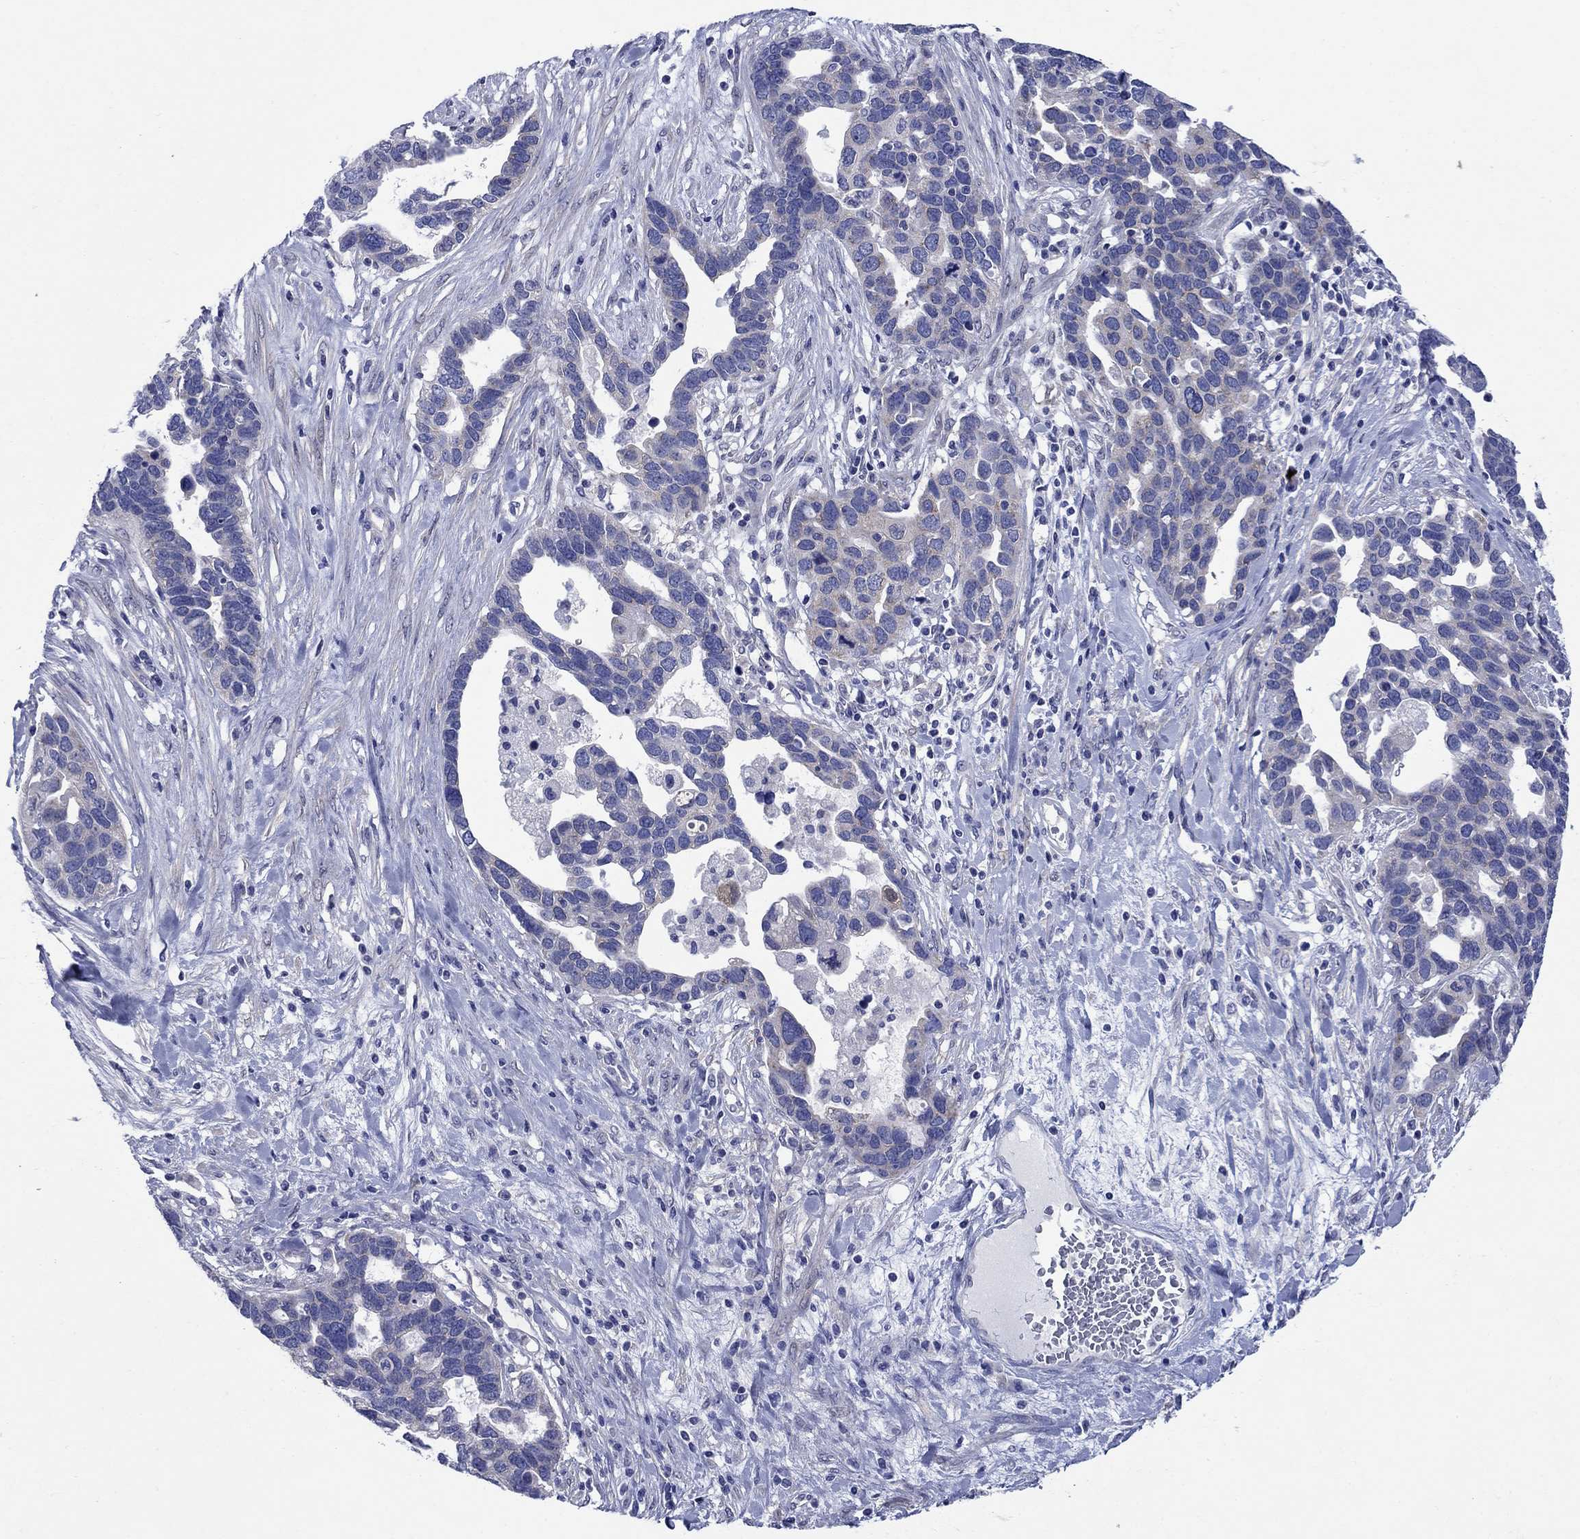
{"staining": {"intensity": "negative", "quantity": "none", "location": "none"}, "tissue": "ovarian cancer", "cell_type": "Tumor cells", "image_type": "cancer", "snomed": [{"axis": "morphology", "description": "Cystadenocarcinoma, serous, NOS"}, {"axis": "topography", "description": "Ovary"}], "caption": "There is no significant positivity in tumor cells of ovarian cancer.", "gene": "SULT2B1", "patient": {"sex": "female", "age": 54}}